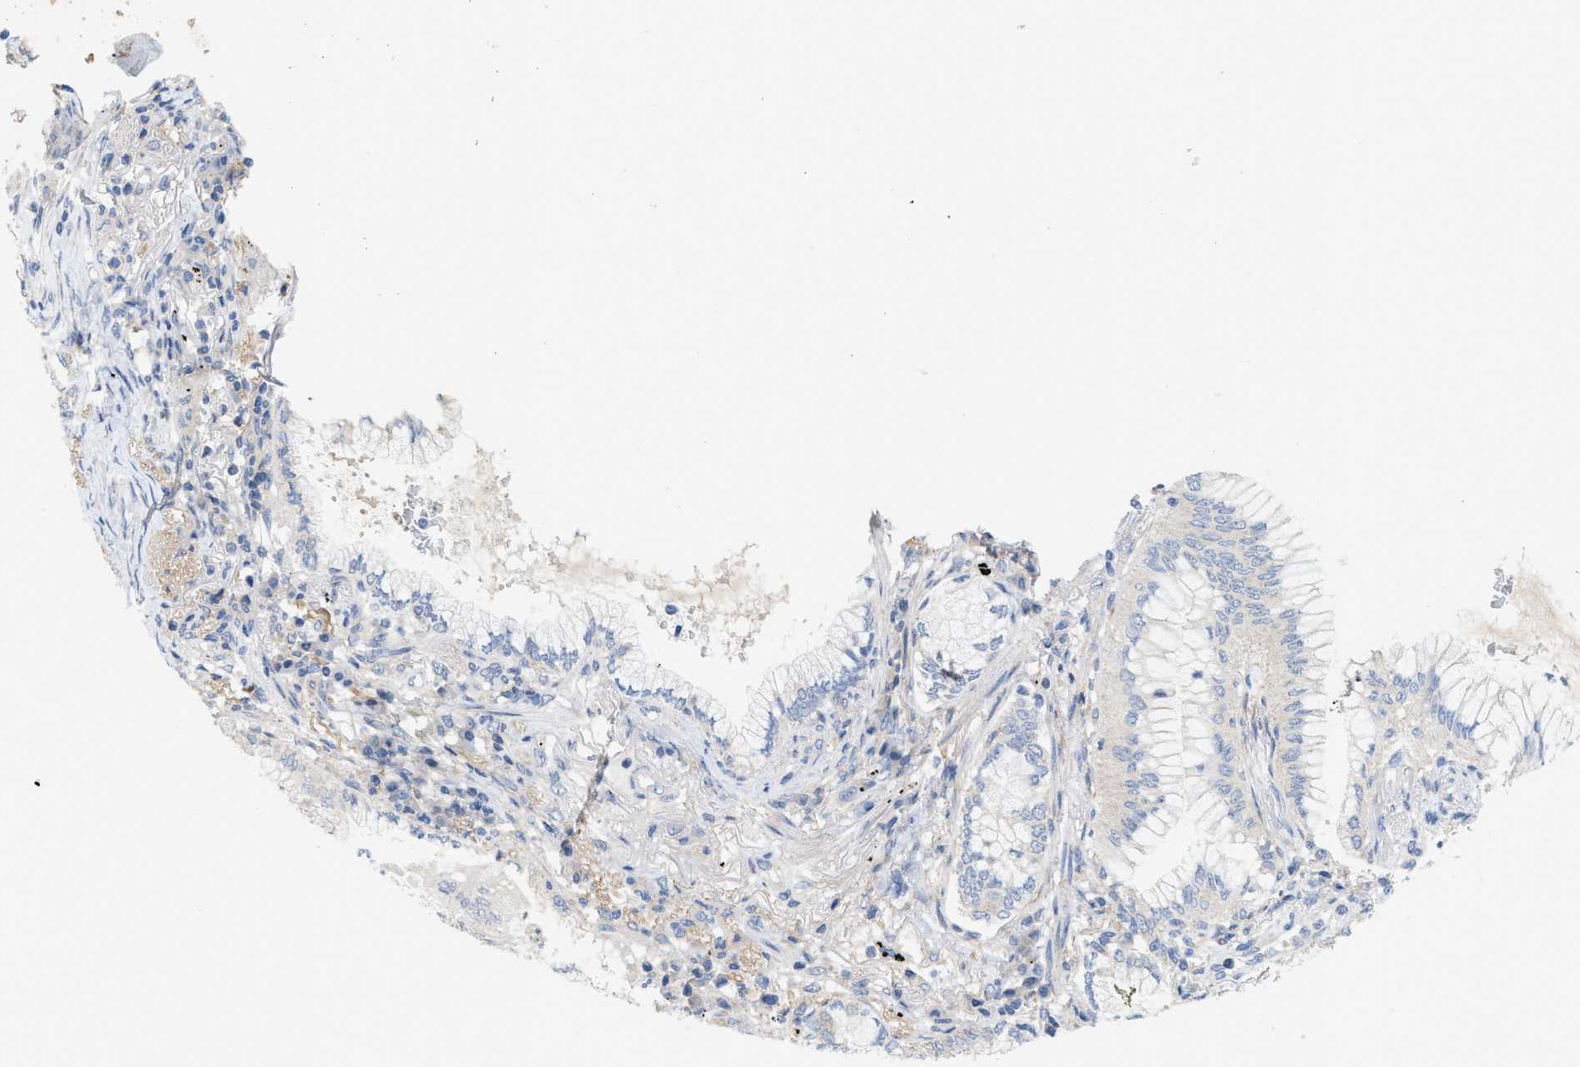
{"staining": {"intensity": "negative", "quantity": "none", "location": "none"}, "tissue": "lung cancer", "cell_type": "Tumor cells", "image_type": "cancer", "snomed": [{"axis": "morphology", "description": "Adenocarcinoma, NOS"}, {"axis": "topography", "description": "Lung"}], "caption": "This is a histopathology image of immunohistochemistry staining of adenocarcinoma (lung), which shows no expression in tumor cells.", "gene": "UBAP2", "patient": {"sex": "female", "age": 70}}